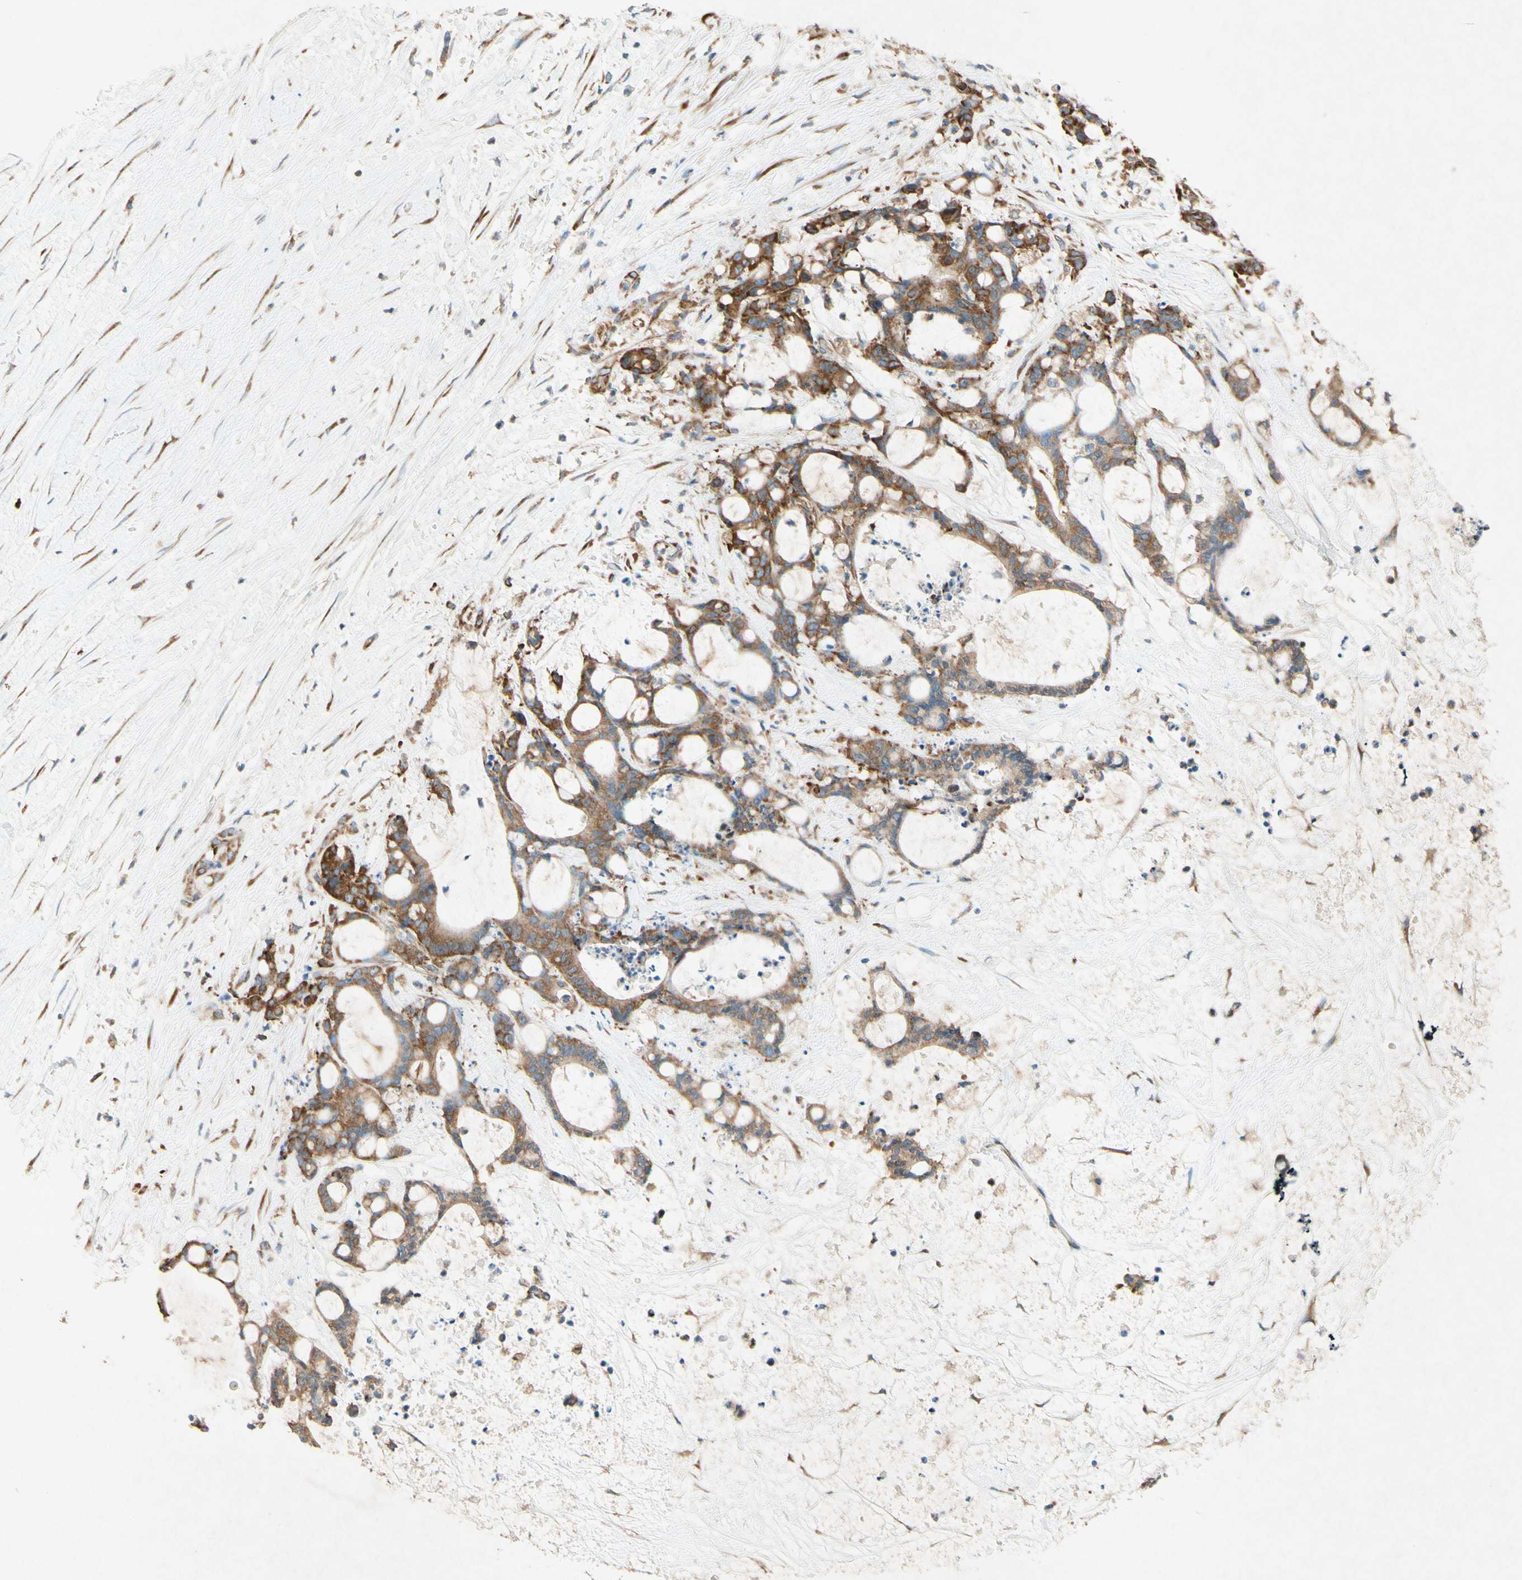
{"staining": {"intensity": "moderate", "quantity": ">75%", "location": "cytoplasmic/membranous"}, "tissue": "liver cancer", "cell_type": "Tumor cells", "image_type": "cancer", "snomed": [{"axis": "morphology", "description": "Cholangiocarcinoma"}, {"axis": "topography", "description": "Liver"}], "caption": "This is a photomicrograph of immunohistochemistry (IHC) staining of cholangiocarcinoma (liver), which shows moderate expression in the cytoplasmic/membranous of tumor cells.", "gene": "PABPC1", "patient": {"sex": "female", "age": 73}}